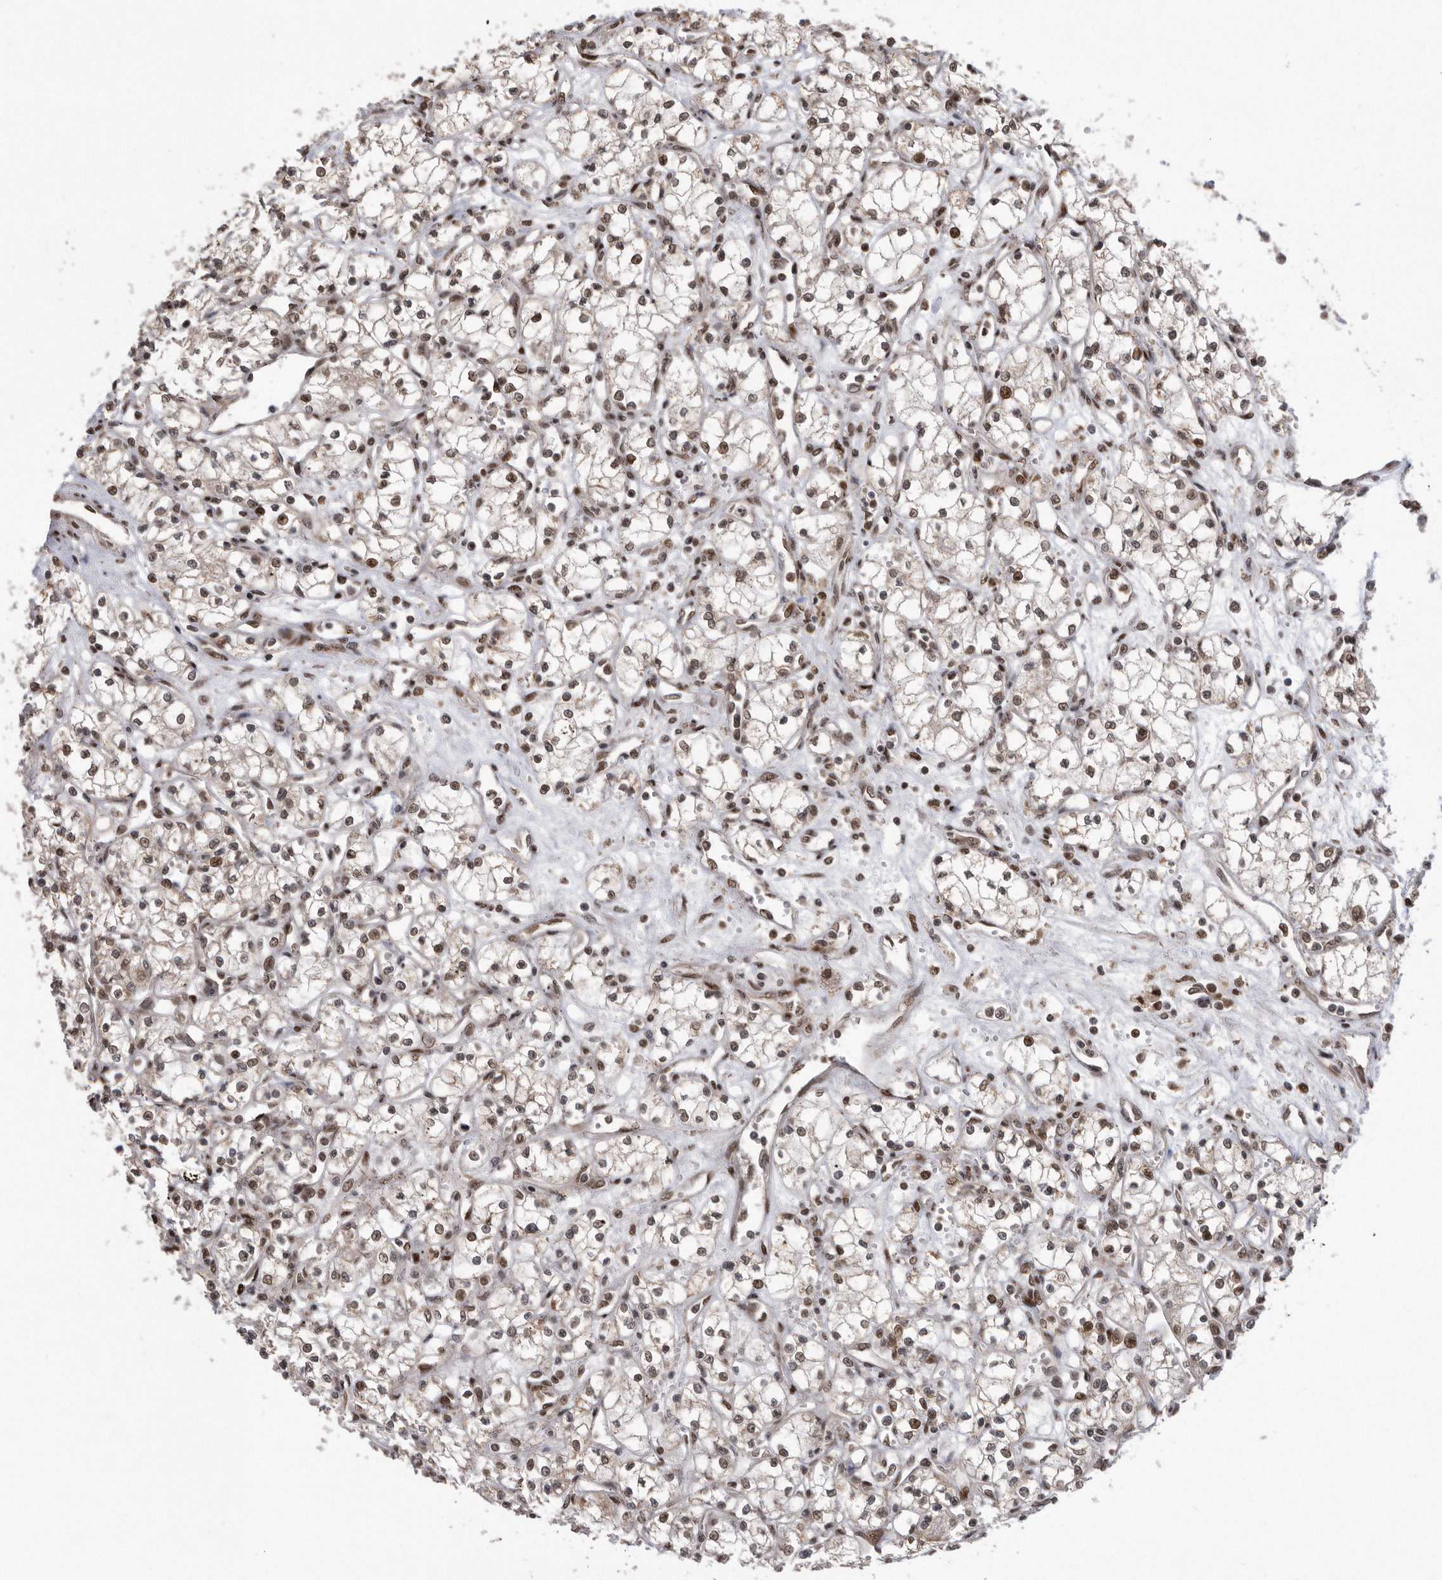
{"staining": {"intensity": "moderate", "quantity": ">75%", "location": "nuclear"}, "tissue": "renal cancer", "cell_type": "Tumor cells", "image_type": "cancer", "snomed": [{"axis": "morphology", "description": "Adenocarcinoma, NOS"}, {"axis": "topography", "description": "Kidney"}], "caption": "Immunohistochemical staining of renal adenocarcinoma shows moderate nuclear protein expression in approximately >75% of tumor cells.", "gene": "TDRD3", "patient": {"sex": "male", "age": 59}}